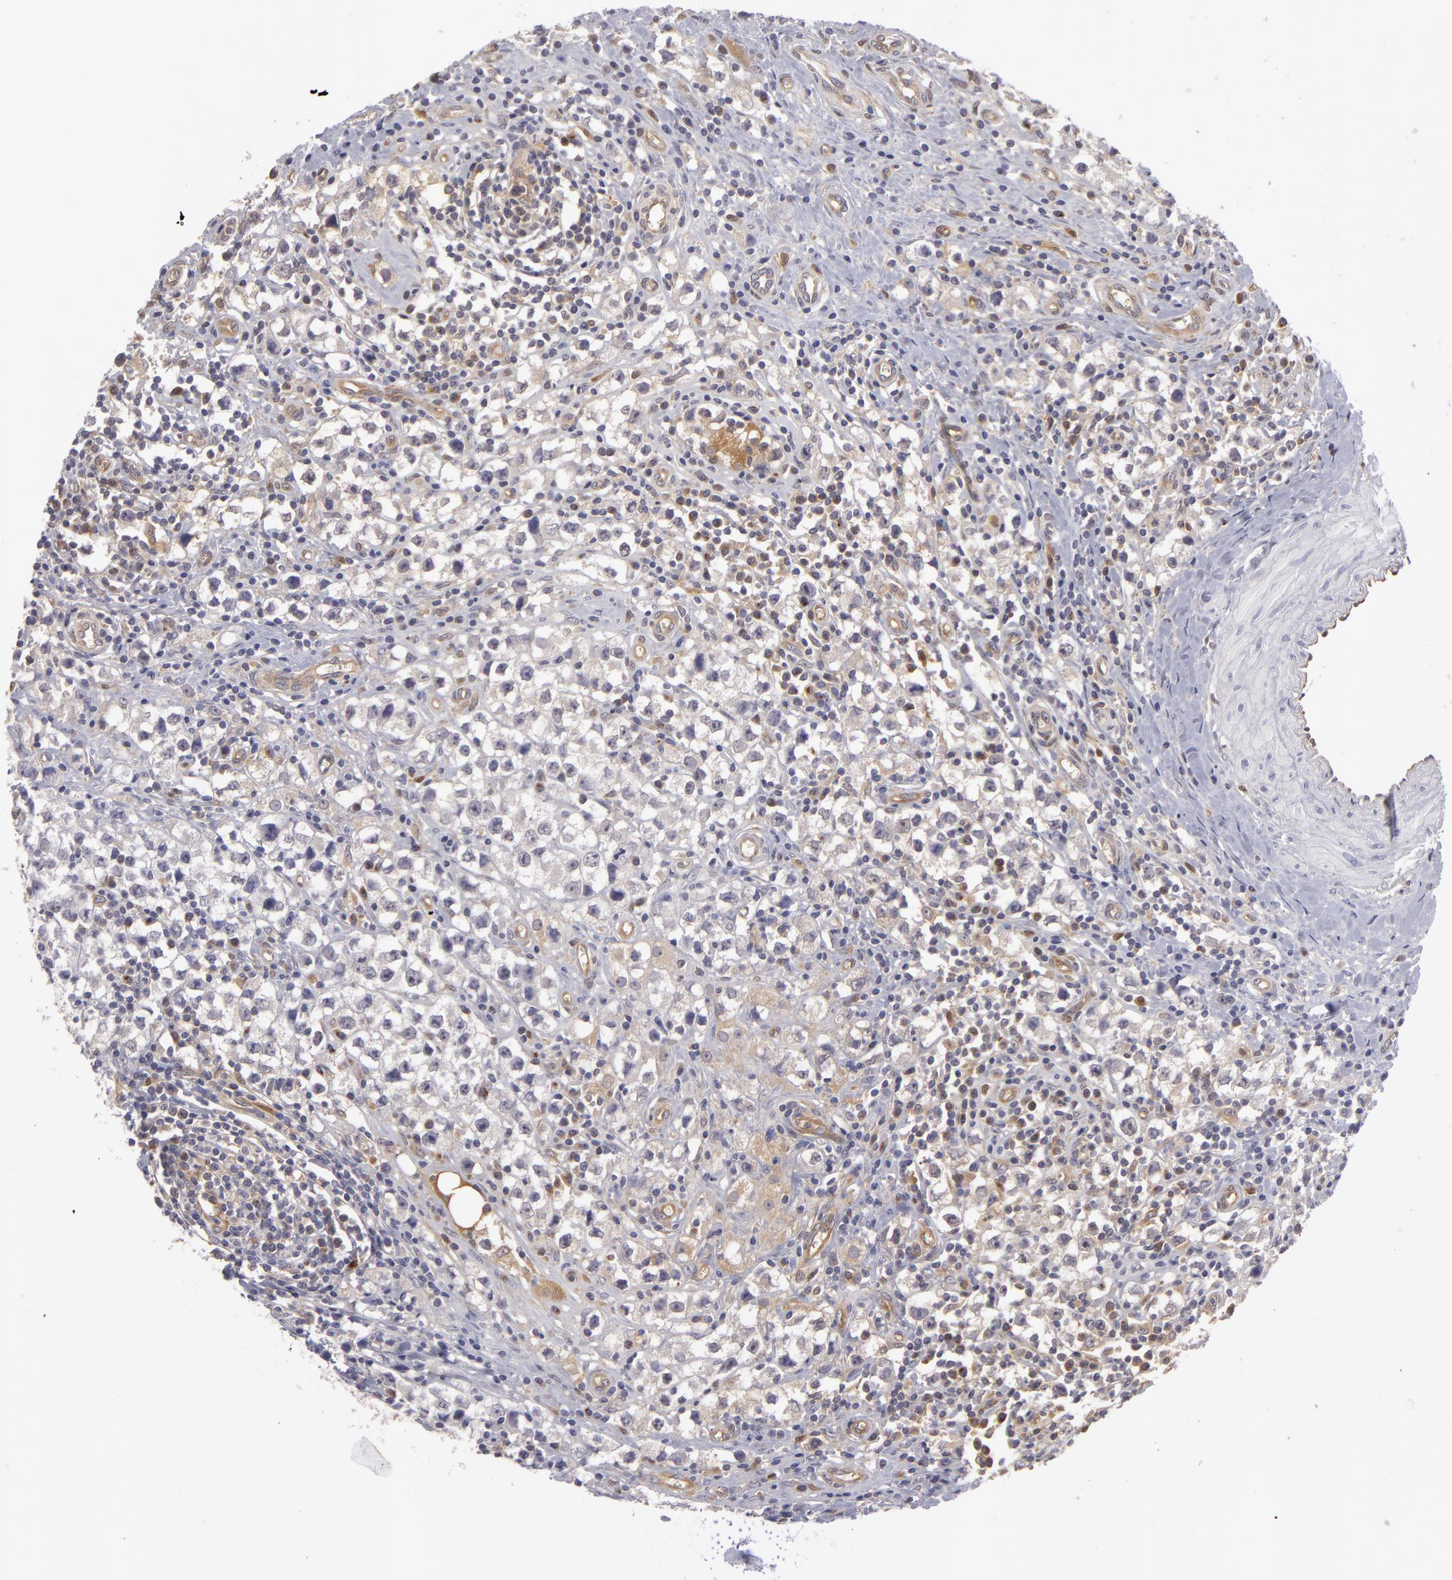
{"staining": {"intensity": "negative", "quantity": "none", "location": "none"}, "tissue": "testis cancer", "cell_type": "Tumor cells", "image_type": "cancer", "snomed": [{"axis": "morphology", "description": "Seminoma, NOS"}, {"axis": "topography", "description": "Testis"}], "caption": "The immunohistochemistry (IHC) micrograph has no significant staining in tumor cells of testis cancer tissue. The staining was performed using DAB to visualize the protein expression in brown, while the nuclei were stained in blue with hematoxylin (Magnification: 20x).", "gene": "ZNF229", "patient": {"sex": "male", "age": 35}}